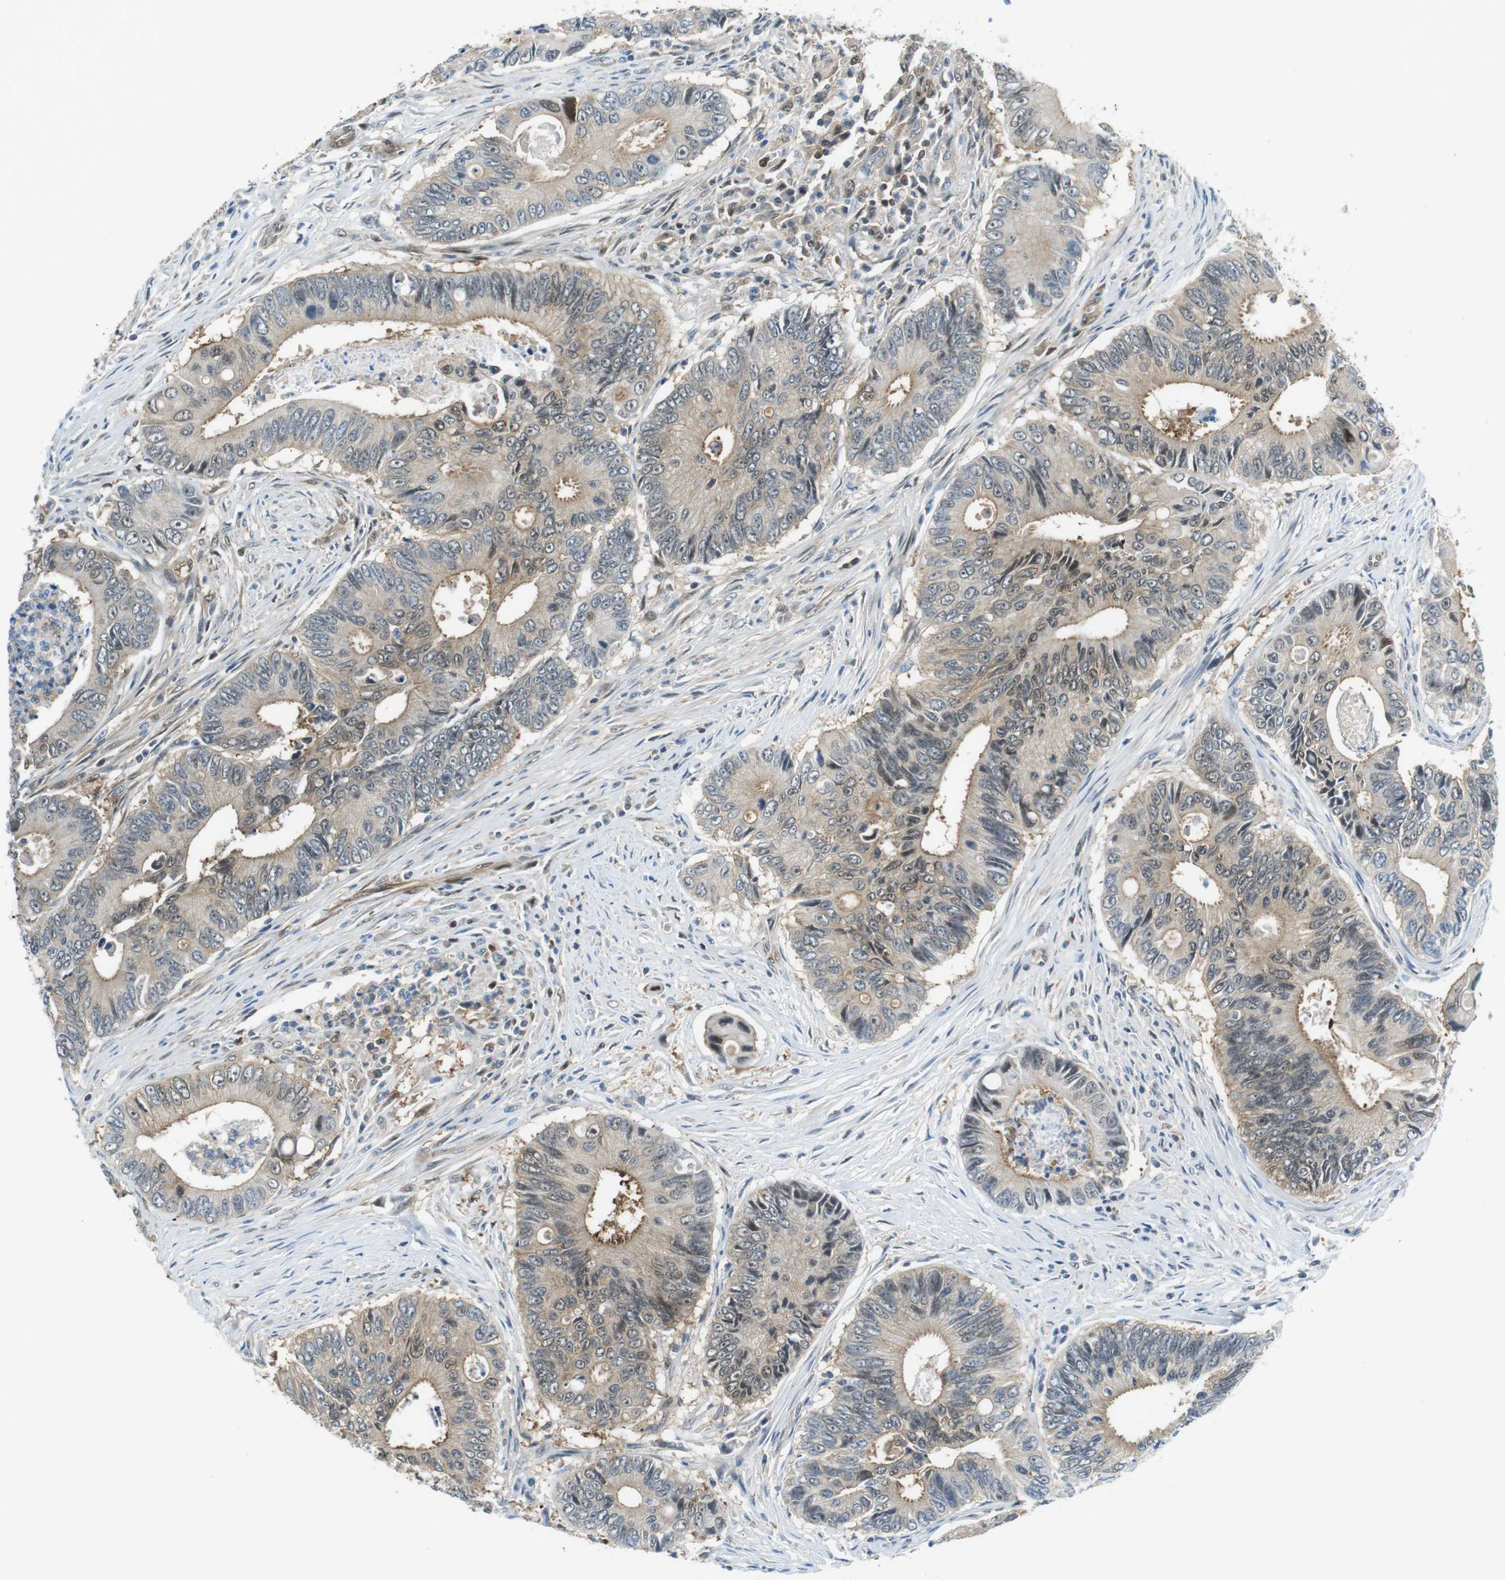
{"staining": {"intensity": "weak", "quantity": "25%-75%", "location": "cytoplasmic/membranous,nuclear"}, "tissue": "colorectal cancer", "cell_type": "Tumor cells", "image_type": "cancer", "snomed": [{"axis": "morphology", "description": "Inflammation, NOS"}, {"axis": "morphology", "description": "Adenocarcinoma, NOS"}, {"axis": "topography", "description": "Colon"}], "caption": "IHC image of neoplastic tissue: human colorectal cancer stained using IHC displays low levels of weak protein expression localized specifically in the cytoplasmic/membranous and nuclear of tumor cells, appearing as a cytoplasmic/membranous and nuclear brown color.", "gene": "TES", "patient": {"sex": "male", "age": 72}}